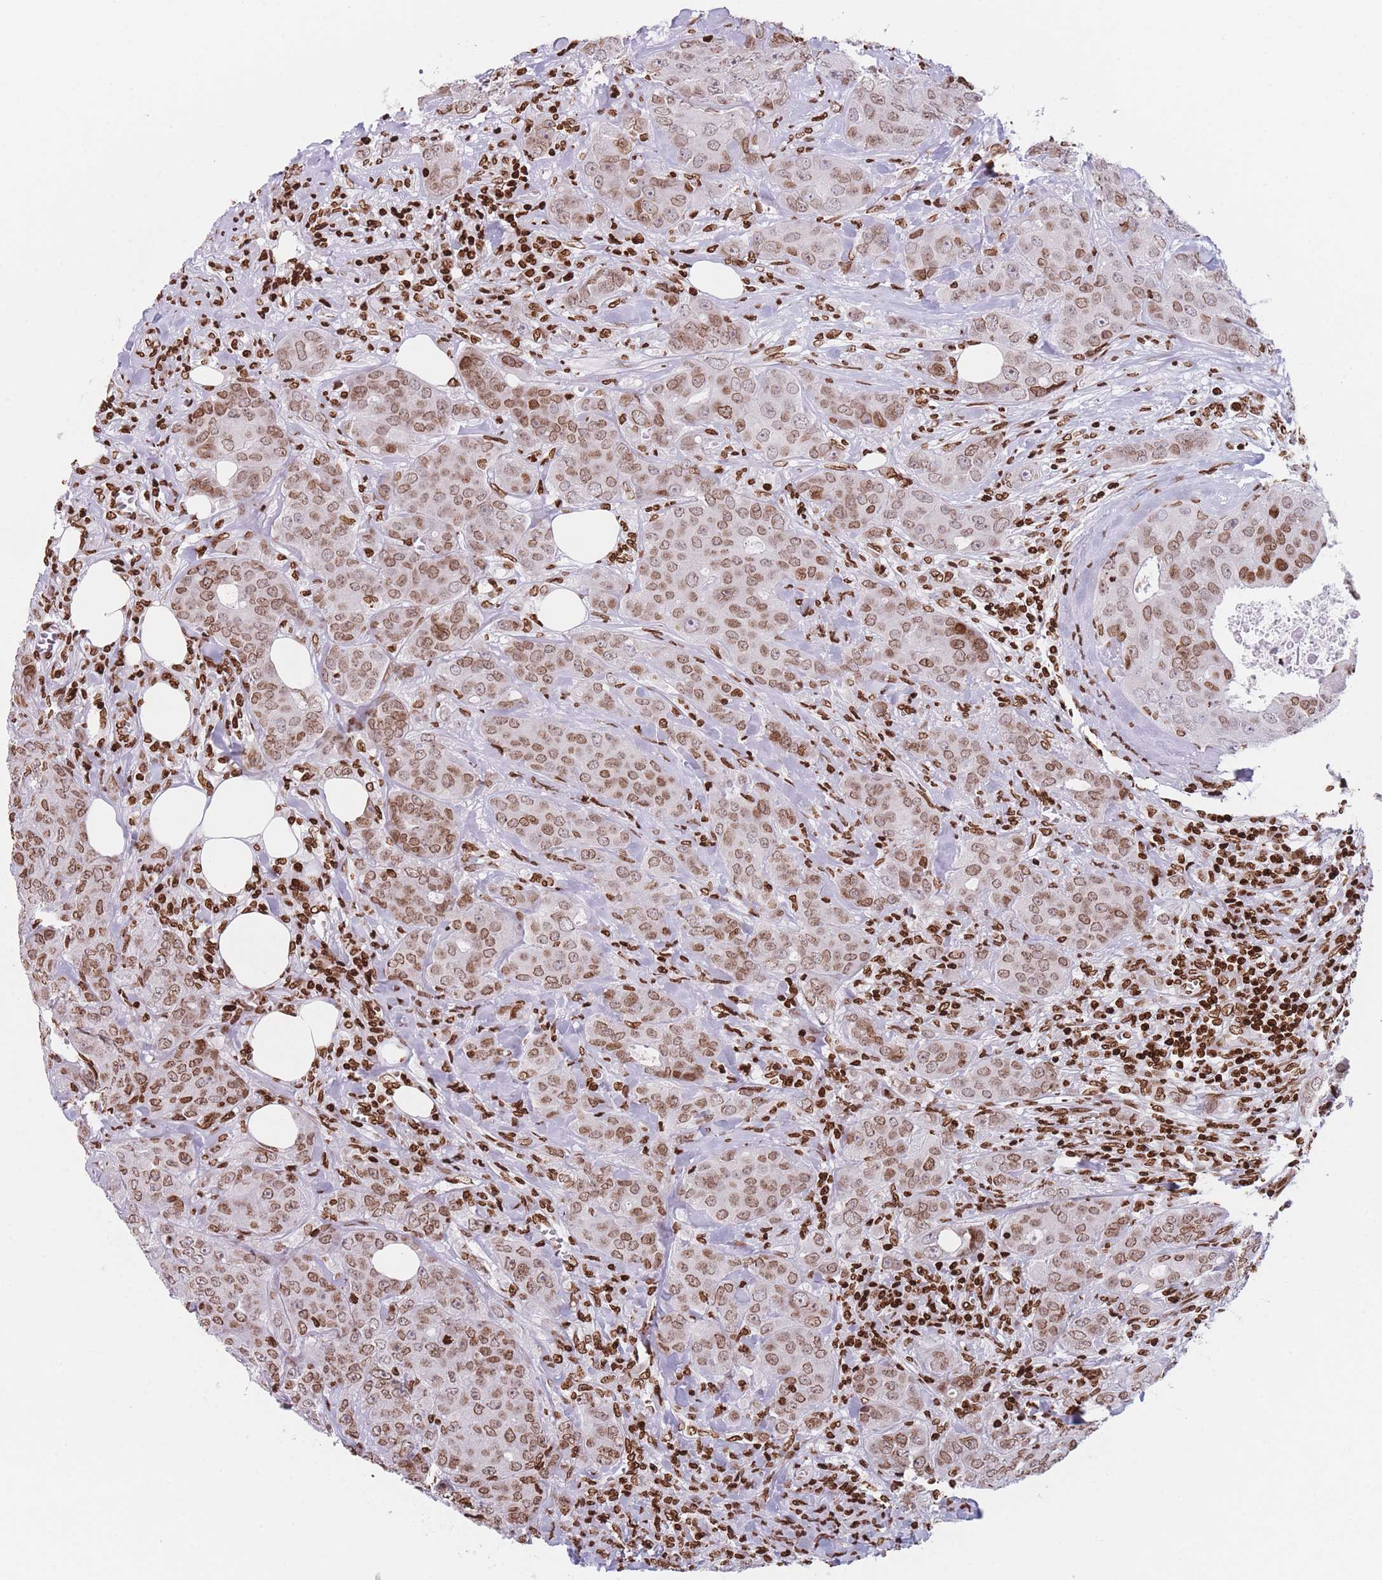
{"staining": {"intensity": "moderate", "quantity": ">75%", "location": "nuclear"}, "tissue": "breast cancer", "cell_type": "Tumor cells", "image_type": "cancer", "snomed": [{"axis": "morphology", "description": "Duct carcinoma"}, {"axis": "topography", "description": "Breast"}], "caption": "Immunohistochemistry (IHC) of breast cancer shows medium levels of moderate nuclear expression in approximately >75% of tumor cells. (DAB = brown stain, brightfield microscopy at high magnification).", "gene": "AK9", "patient": {"sex": "female", "age": 43}}